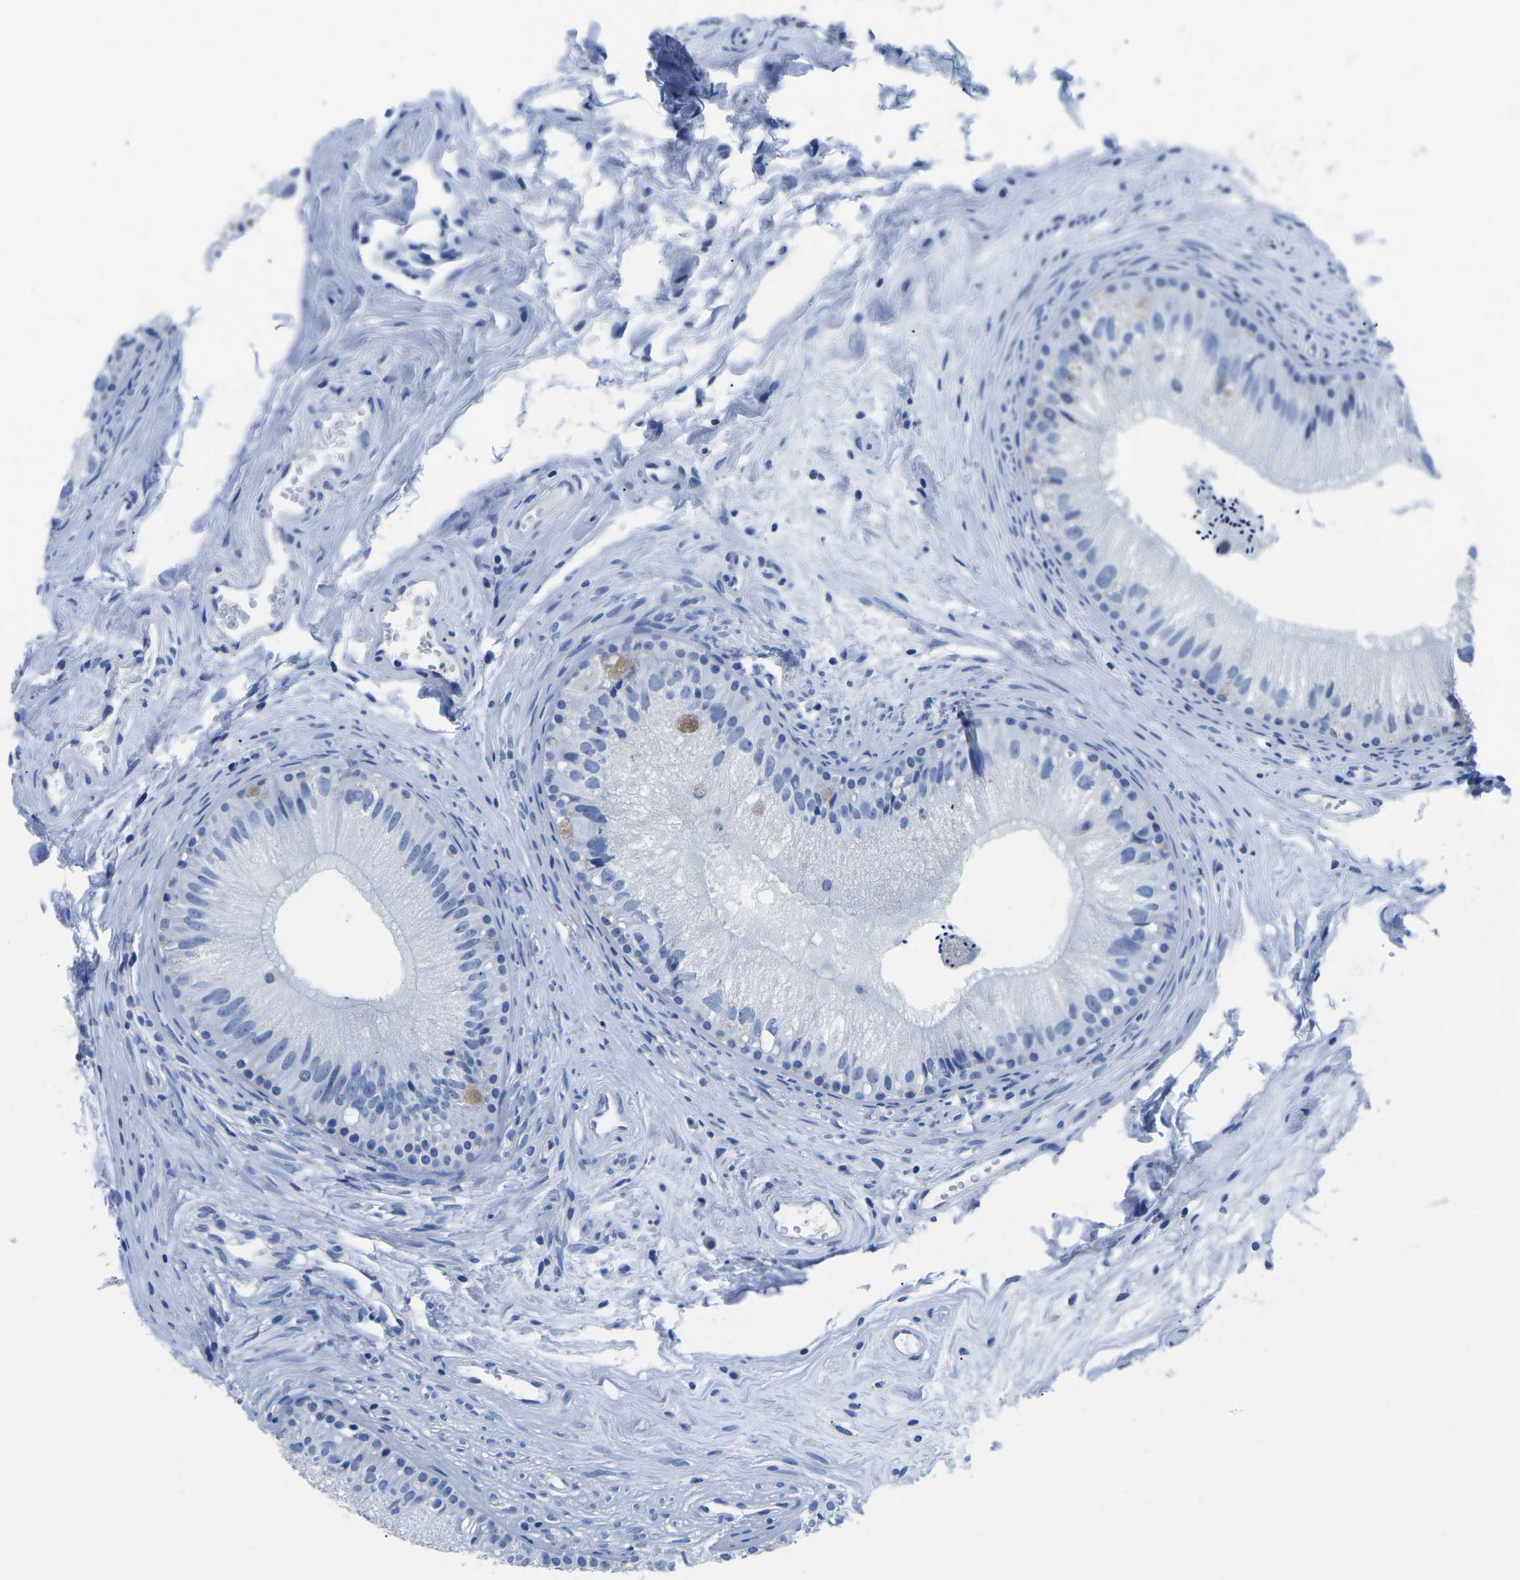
{"staining": {"intensity": "negative", "quantity": "none", "location": "none"}, "tissue": "epididymis", "cell_type": "Glandular cells", "image_type": "normal", "snomed": [{"axis": "morphology", "description": "Normal tissue, NOS"}, {"axis": "topography", "description": "Epididymis"}], "caption": "Glandular cells are negative for brown protein staining in normal epididymis.", "gene": "CYP1A2", "patient": {"sex": "male", "age": 56}}